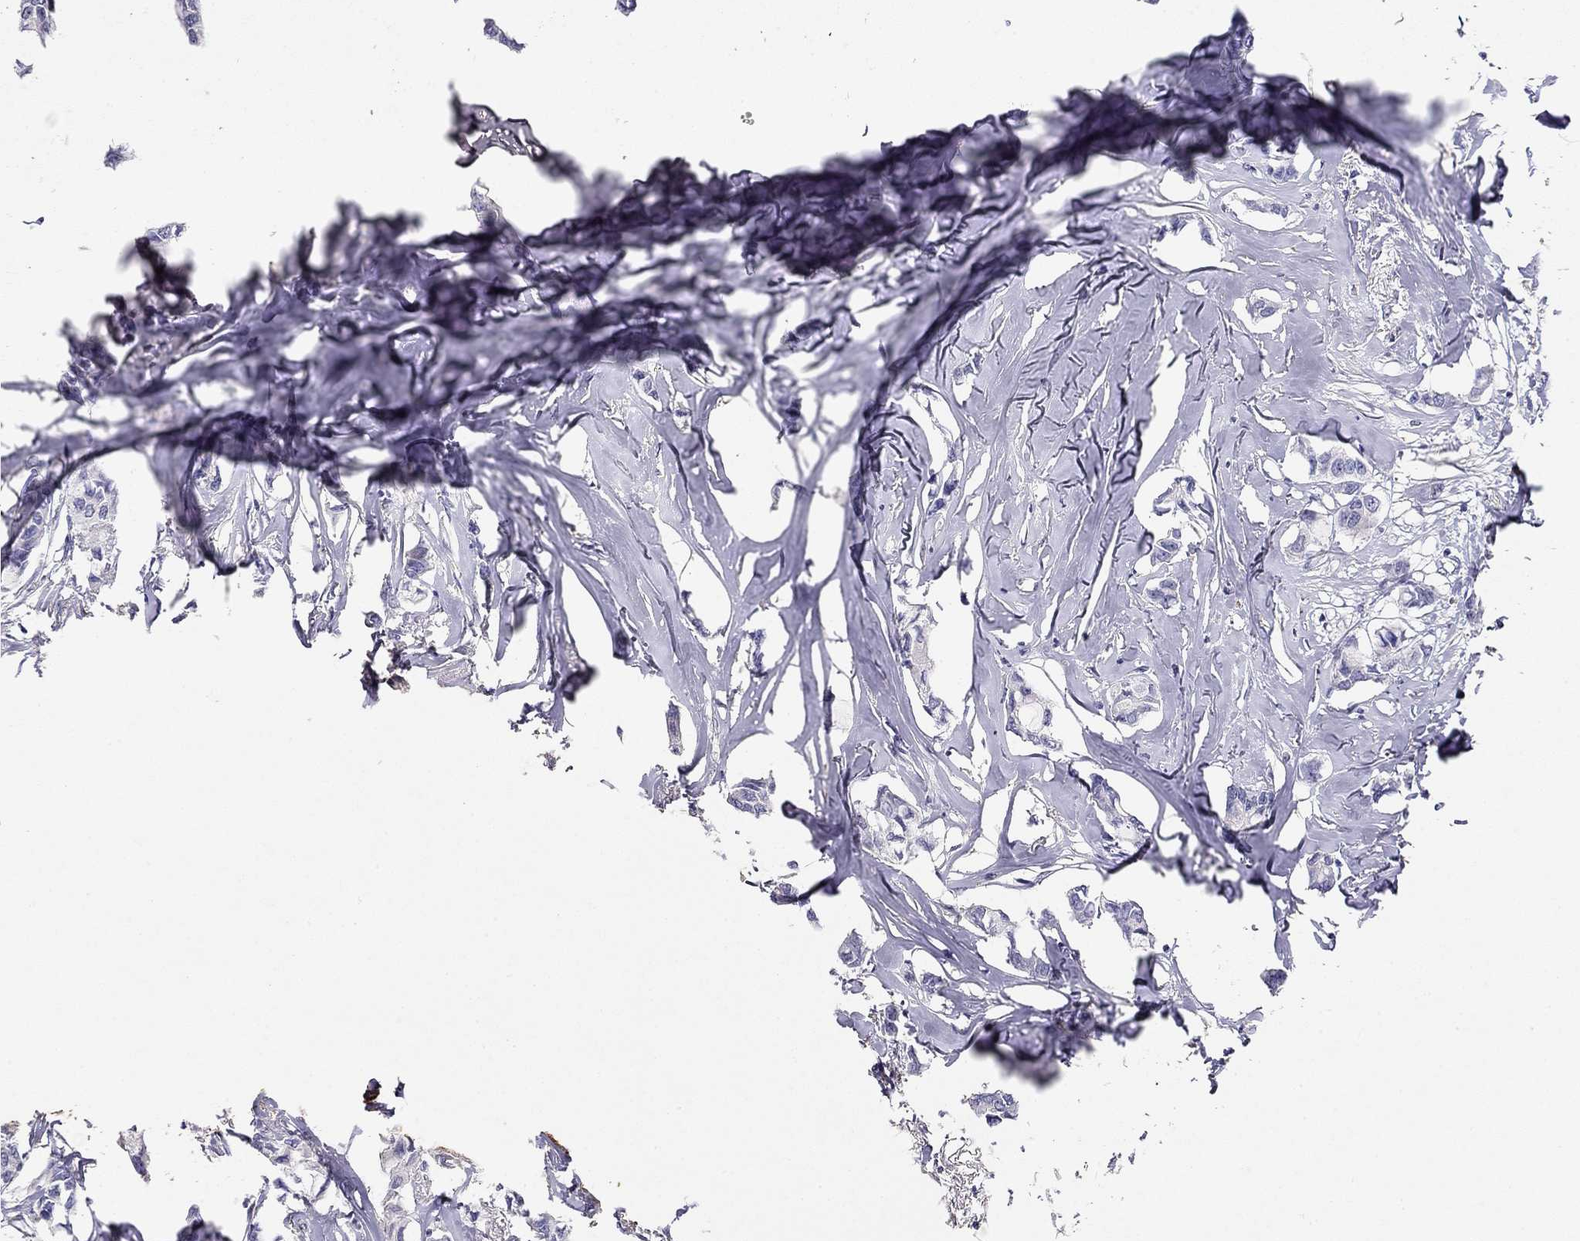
{"staining": {"intensity": "negative", "quantity": "none", "location": "none"}, "tissue": "breast cancer", "cell_type": "Tumor cells", "image_type": "cancer", "snomed": [{"axis": "morphology", "description": "Duct carcinoma"}, {"axis": "topography", "description": "Breast"}], "caption": "Immunohistochemistry (IHC) photomicrograph of neoplastic tissue: human breast cancer stained with DAB shows no significant protein expression in tumor cells.", "gene": "RTL1", "patient": {"sex": "female", "age": 73}}